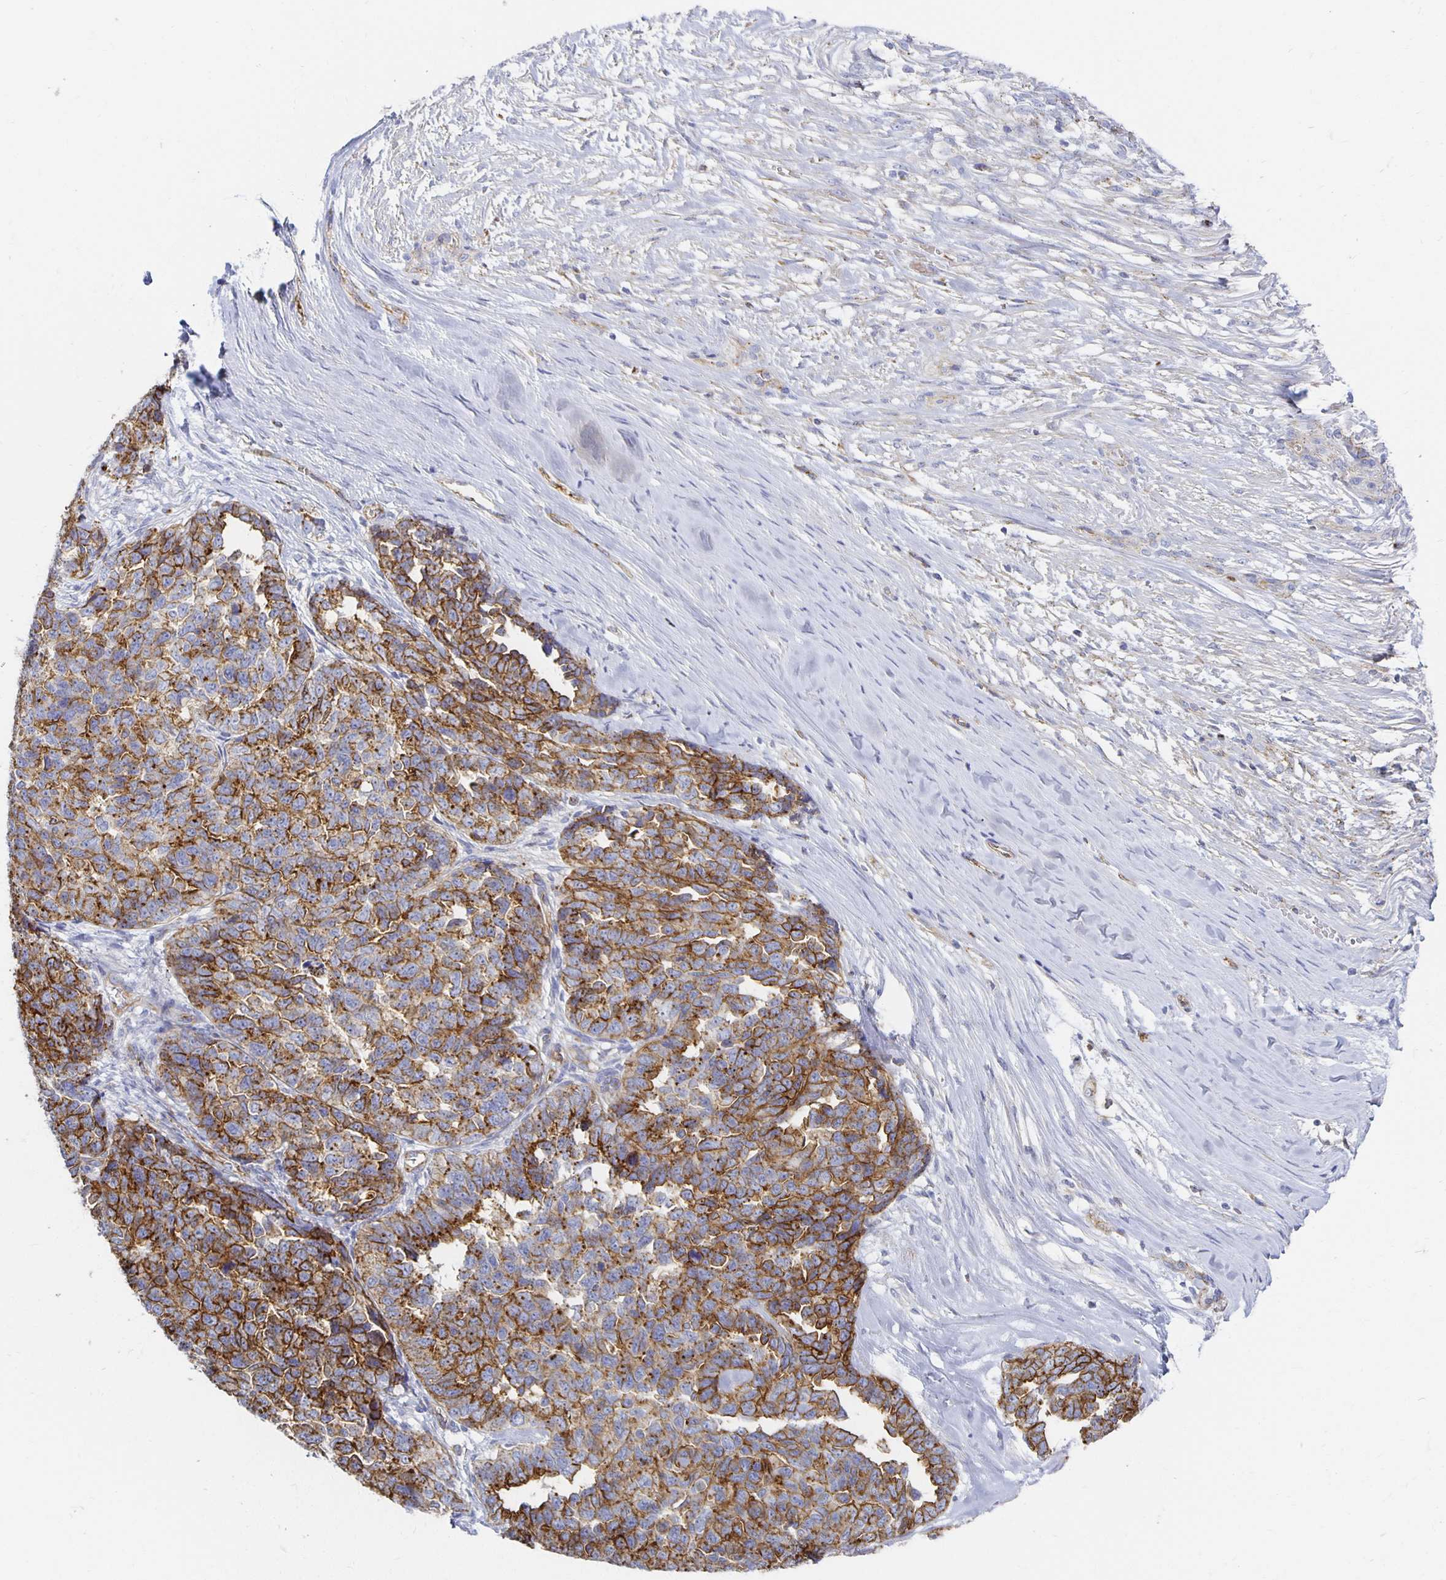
{"staining": {"intensity": "strong", "quantity": ">75%", "location": "cytoplasmic/membranous"}, "tissue": "ovarian cancer", "cell_type": "Tumor cells", "image_type": "cancer", "snomed": [{"axis": "morphology", "description": "Cystadenocarcinoma, serous, NOS"}, {"axis": "topography", "description": "Ovary"}], "caption": "High-power microscopy captured an IHC image of ovarian serous cystadenocarcinoma, revealing strong cytoplasmic/membranous positivity in approximately >75% of tumor cells.", "gene": "TAAR1", "patient": {"sex": "female", "age": 69}}